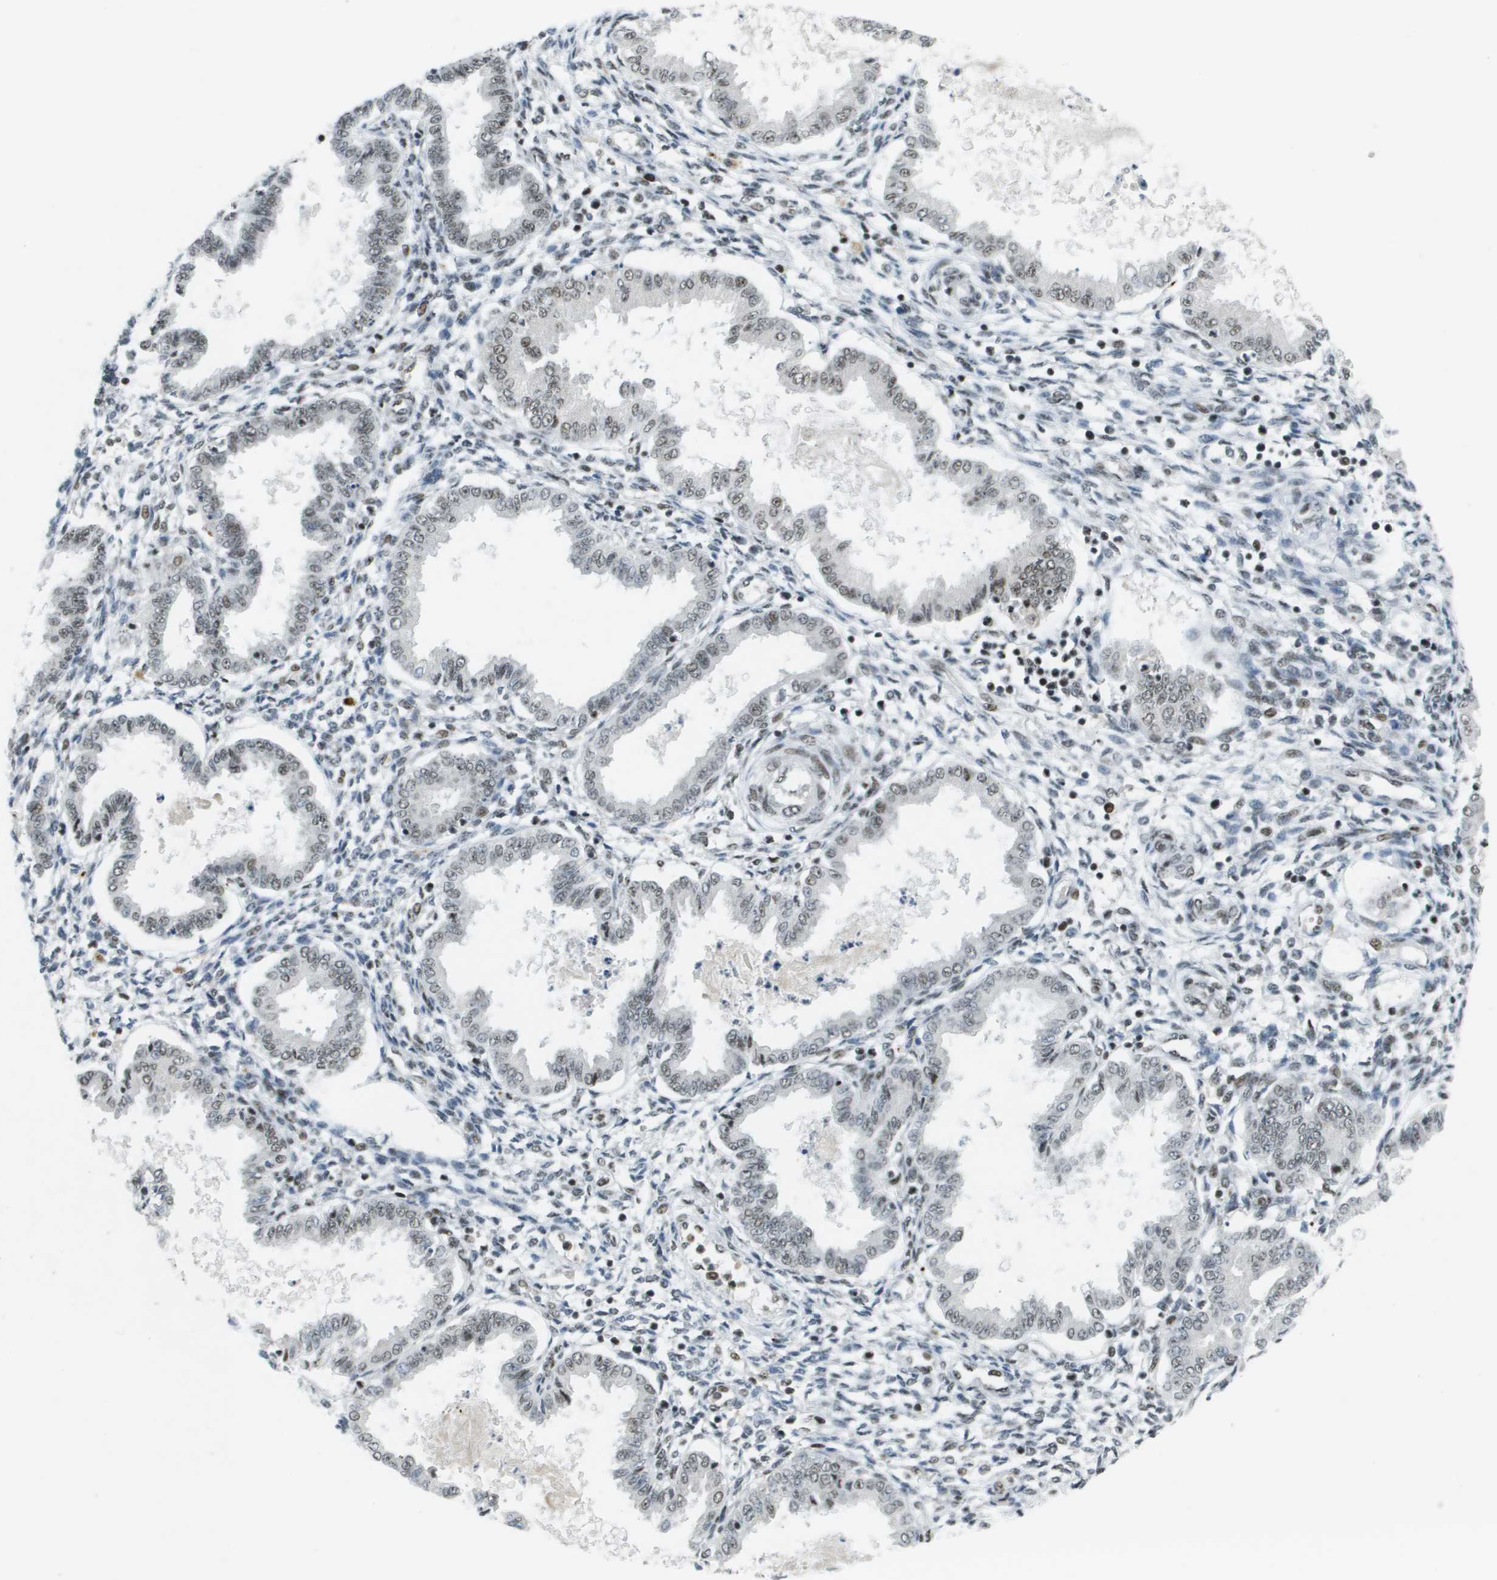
{"staining": {"intensity": "moderate", "quantity": "<25%", "location": "nuclear"}, "tissue": "endometrium", "cell_type": "Cells in endometrial stroma", "image_type": "normal", "snomed": [{"axis": "morphology", "description": "Normal tissue, NOS"}, {"axis": "topography", "description": "Endometrium"}], "caption": "Protein expression analysis of benign endometrium exhibits moderate nuclear staining in about <25% of cells in endometrial stroma.", "gene": "IRF7", "patient": {"sex": "female", "age": 33}}